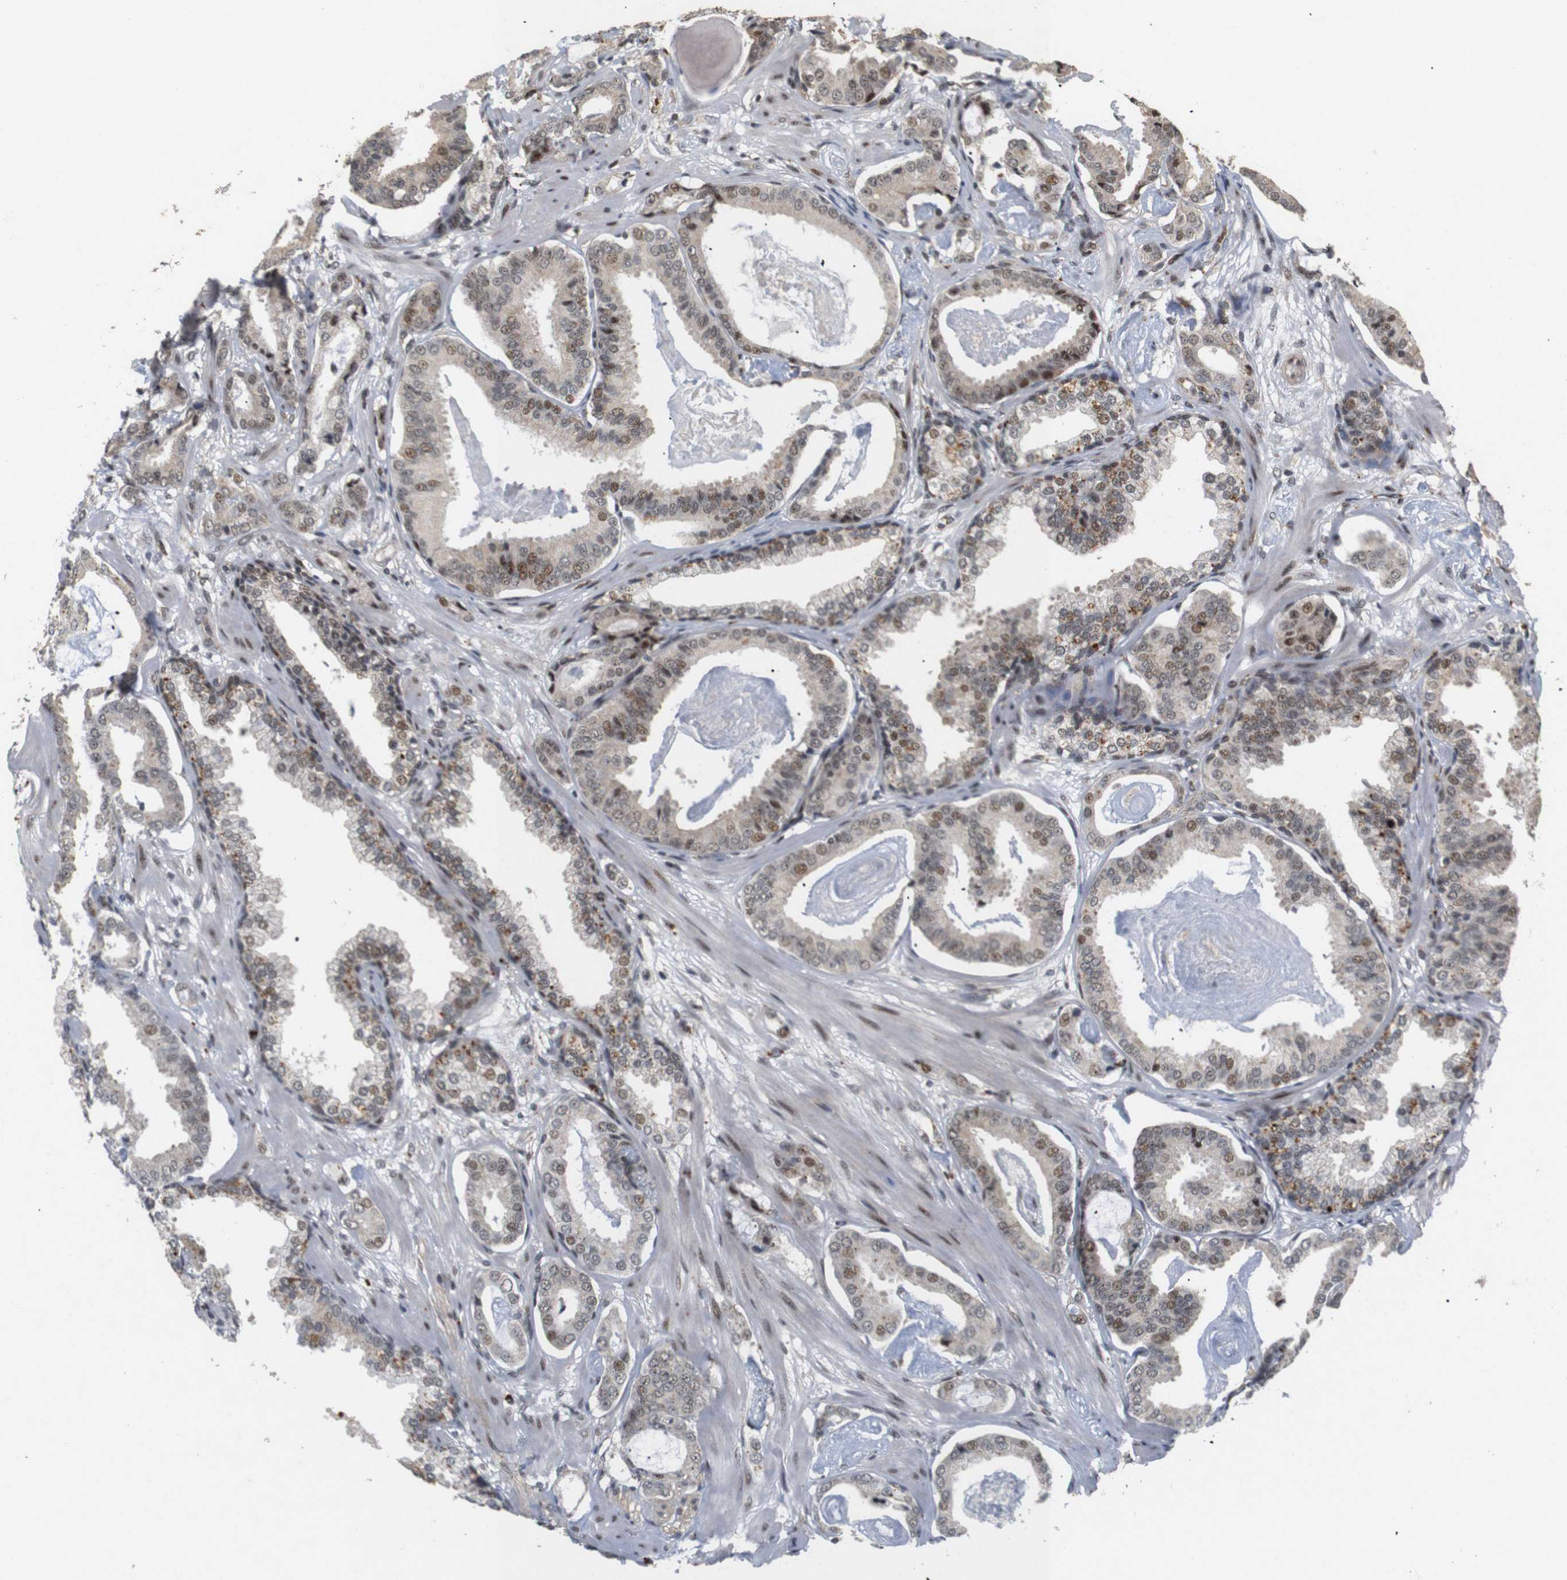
{"staining": {"intensity": "weak", "quantity": ">75%", "location": "cytoplasmic/membranous,nuclear"}, "tissue": "prostate cancer", "cell_type": "Tumor cells", "image_type": "cancer", "snomed": [{"axis": "morphology", "description": "Adenocarcinoma, Low grade"}, {"axis": "topography", "description": "Prostate"}], "caption": "The histopathology image exhibits staining of prostate adenocarcinoma (low-grade), revealing weak cytoplasmic/membranous and nuclear protein positivity (brown color) within tumor cells.", "gene": "PYM1", "patient": {"sex": "male", "age": 53}}